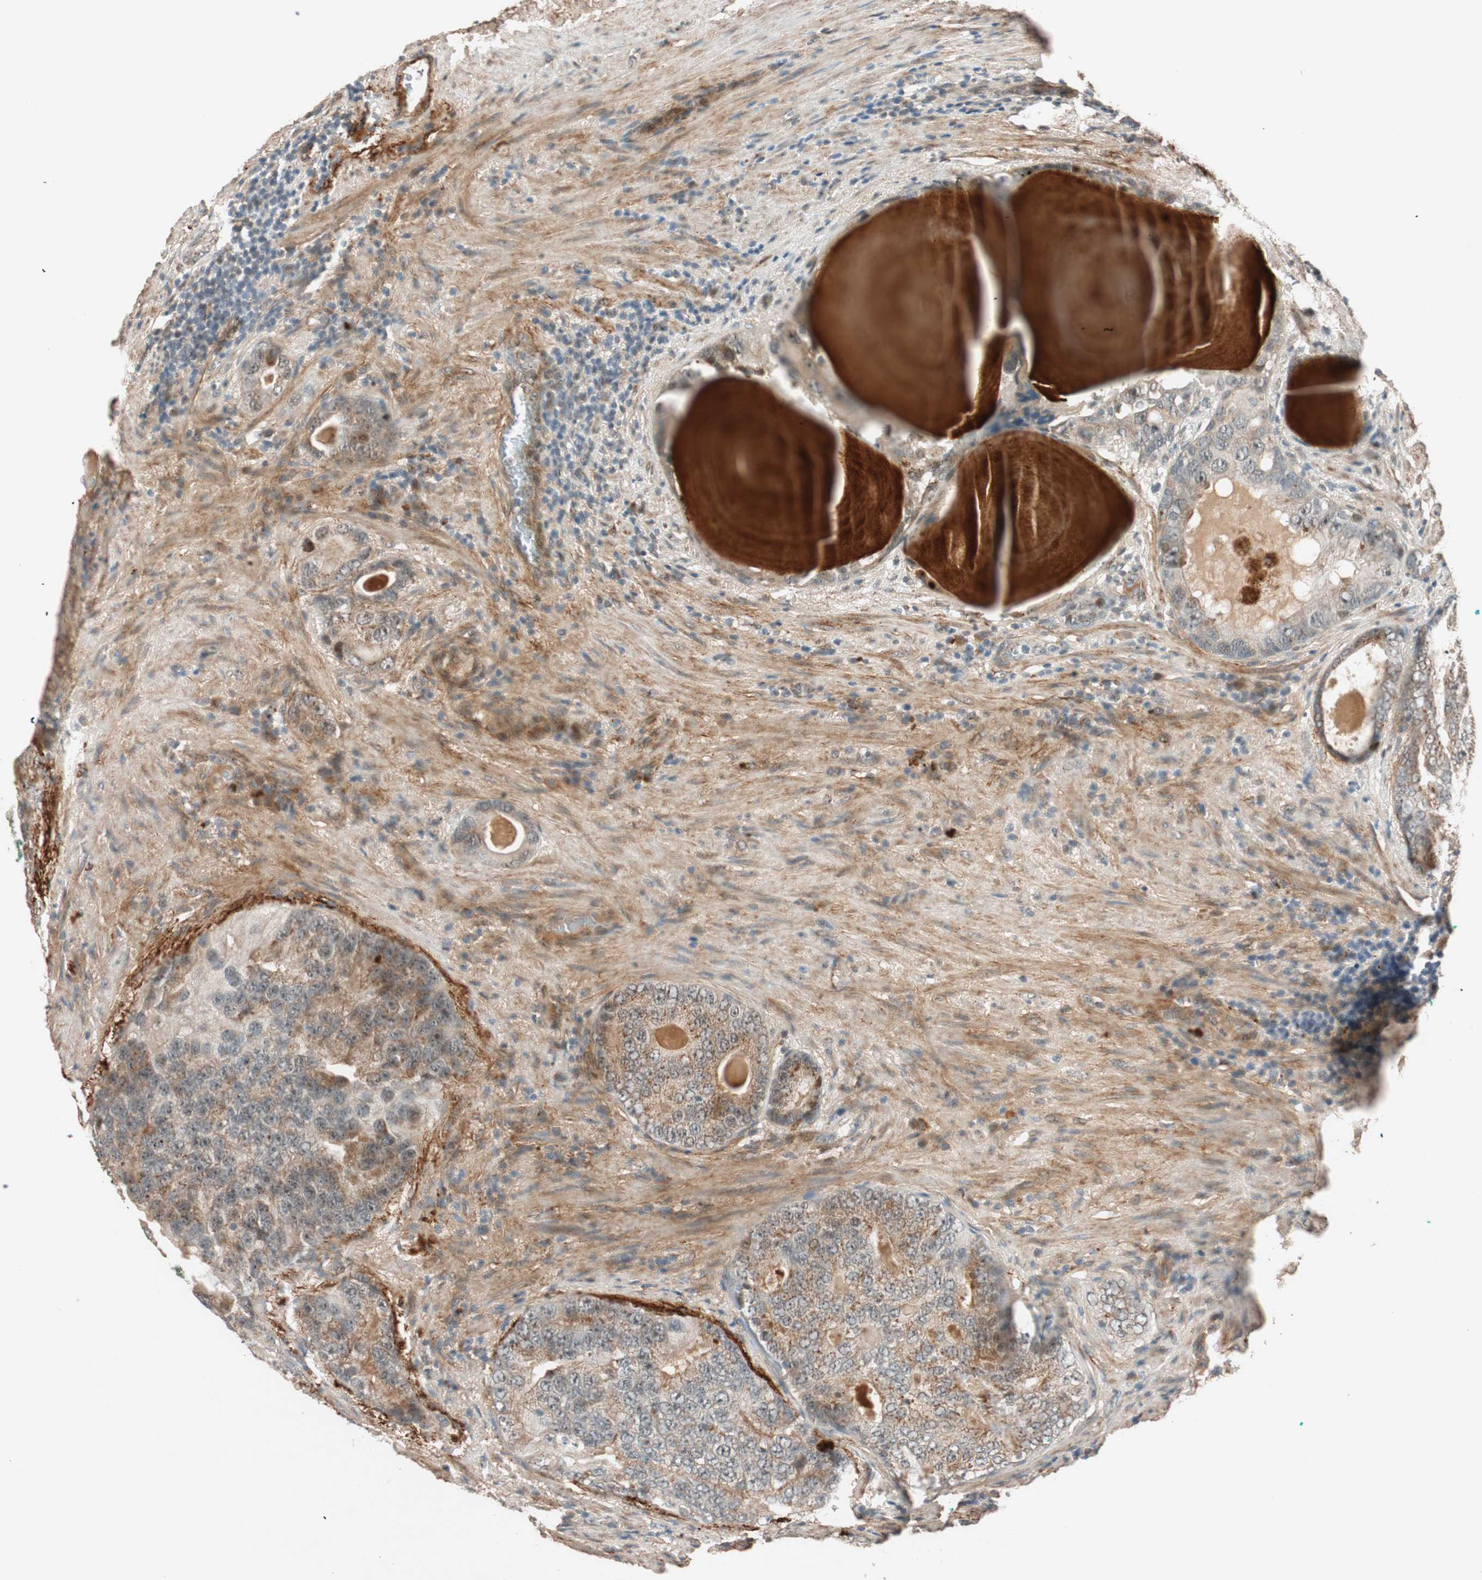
{"staining": {"intensity": "weak", "quantity": "25%-75%", "location": "cytoplasmic/membranous,nuclear"}, "tissue": "prostate cancer", "cell_type": "Tumor cells", "image_type": "cancer", "snomed": [{"axis": "morphology", "description": "Adenocarcinoma, High grade"}, {"axis": "topography", "description": "Prostate"}], "caption": "Protein analysis of prostate high-grade adenocarcinoma tissue demonstrates weak cytoplasmic/membranous and nuclear expression in approximately 25%-75% of tumor cells. (IHC, brightfield microscopy, high magnification).", "gene": "EPHA6", "patient": {"sex": "male", "age": 66}}